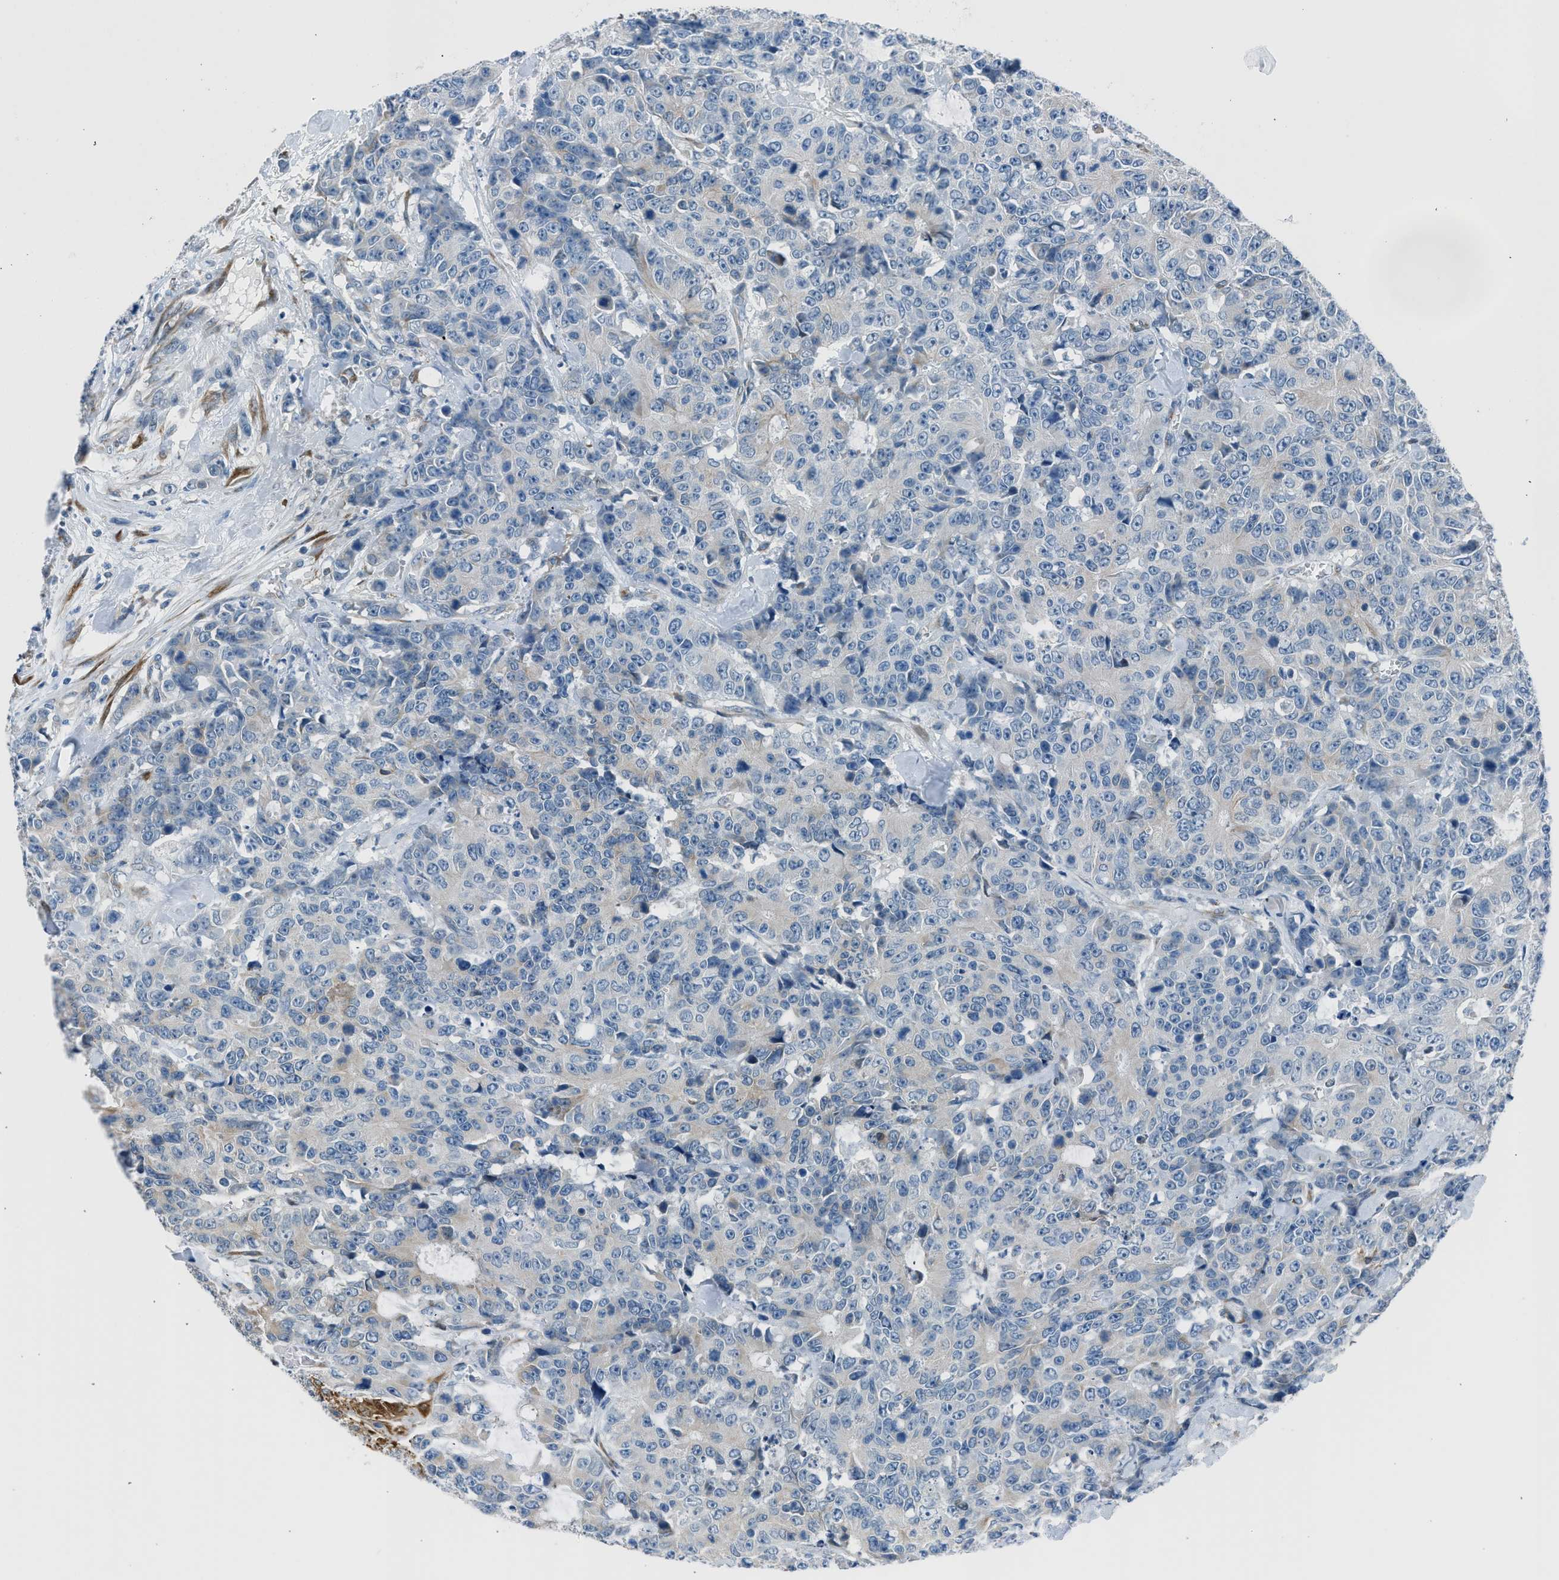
{"staining": {"intensity": "negative", "quantity": "none", "location": "none"}, "tissue": "colorectal cancer", "cell_type": "Tumor cells", "image_type": "cancer", "snomed": [{"axis": "morphology", "description": "Adenocarcinoma, NOS"}, {"axis": "topography", "description": "Colon"}], "caption": "Histopathology image shows no protein positivity in tumor cells of colorectal adenocarcinoma tissue.", "gene": "RNF41", "patient": {"sex": "female", "age": 86}}